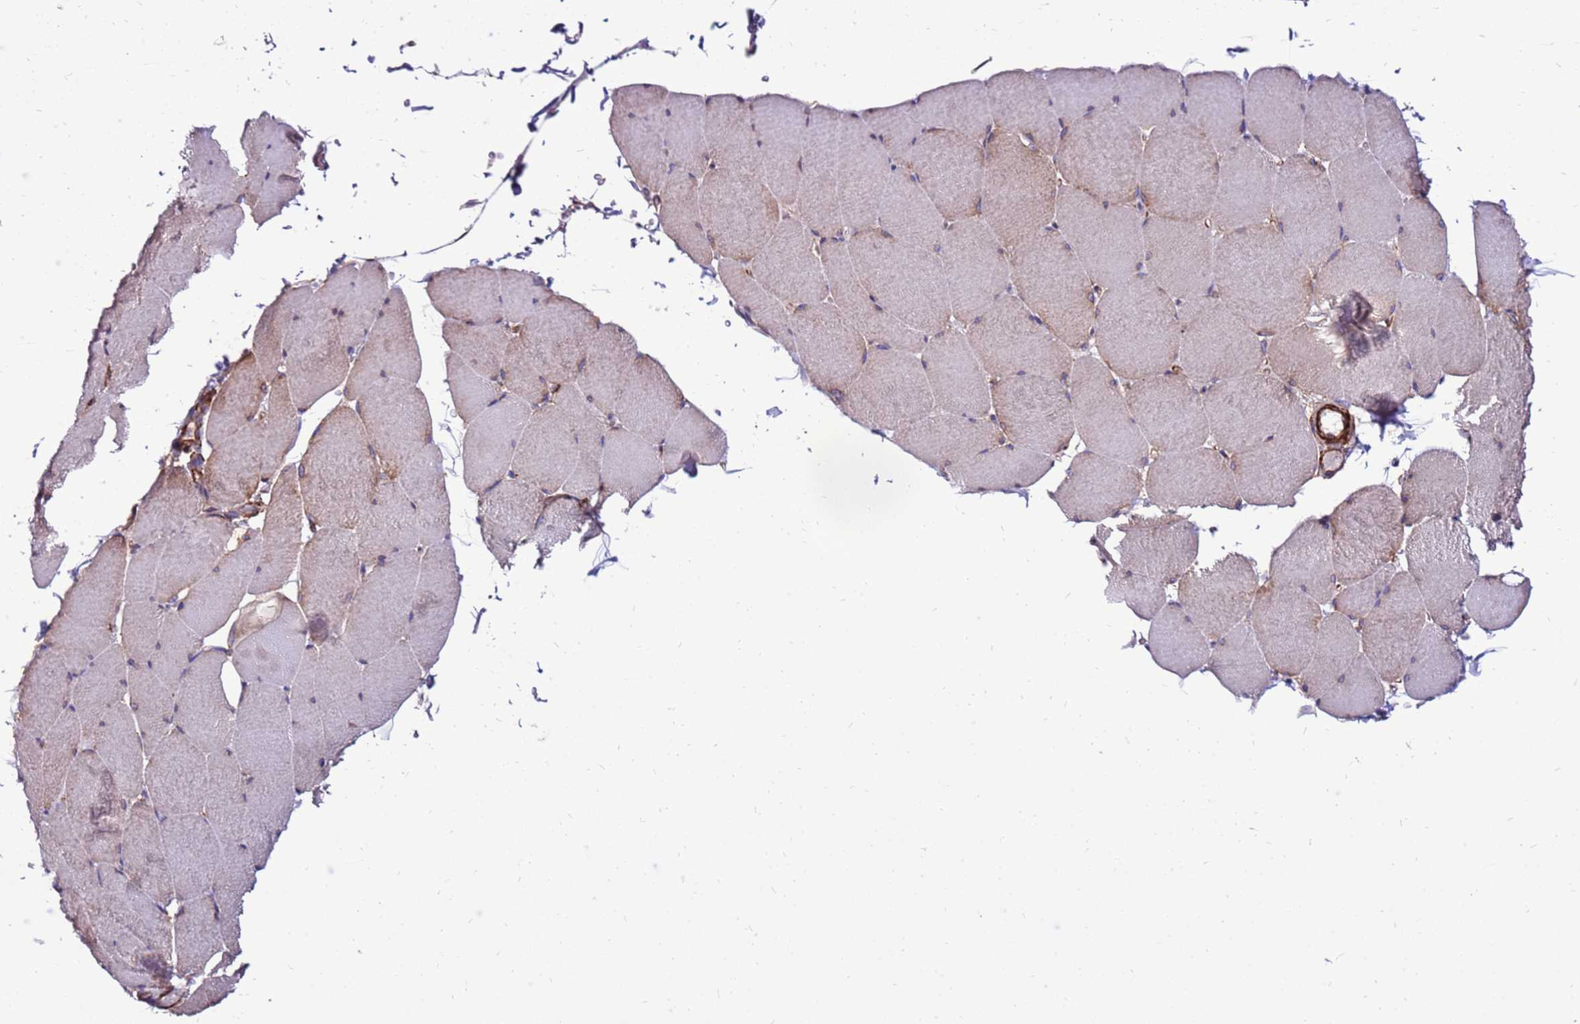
{"staining": {"intensity": "weak", "quantity": "25%-75%", "location": "cytoplasmic/membranous"}, "tissue": "skeletal muscle", "cell_type": "Myocytes", "image_type": "normal", "snomed": [{"axis": "morphology", "description": "Normal tissue, NOS"}, {"axis": "topography", "description": "Skeletal muscle"}, {"axis": "topography", "description": "Head-Neck"}], "caption": "Immunohistochemical staining of unremarkable human skeletal muscle exhibits 25%-75% levels of weak cytoplasmic/membranous protein staining in approximately 25%-75% of myocytes. Using DAB (3,3'-diaminobenzidine) (brown) and hematoxylin (blue) stains, captured at high magnification using brightfield microscopy.", "gene": "EI24", "patient": {"sex": "male", "age": 66}}